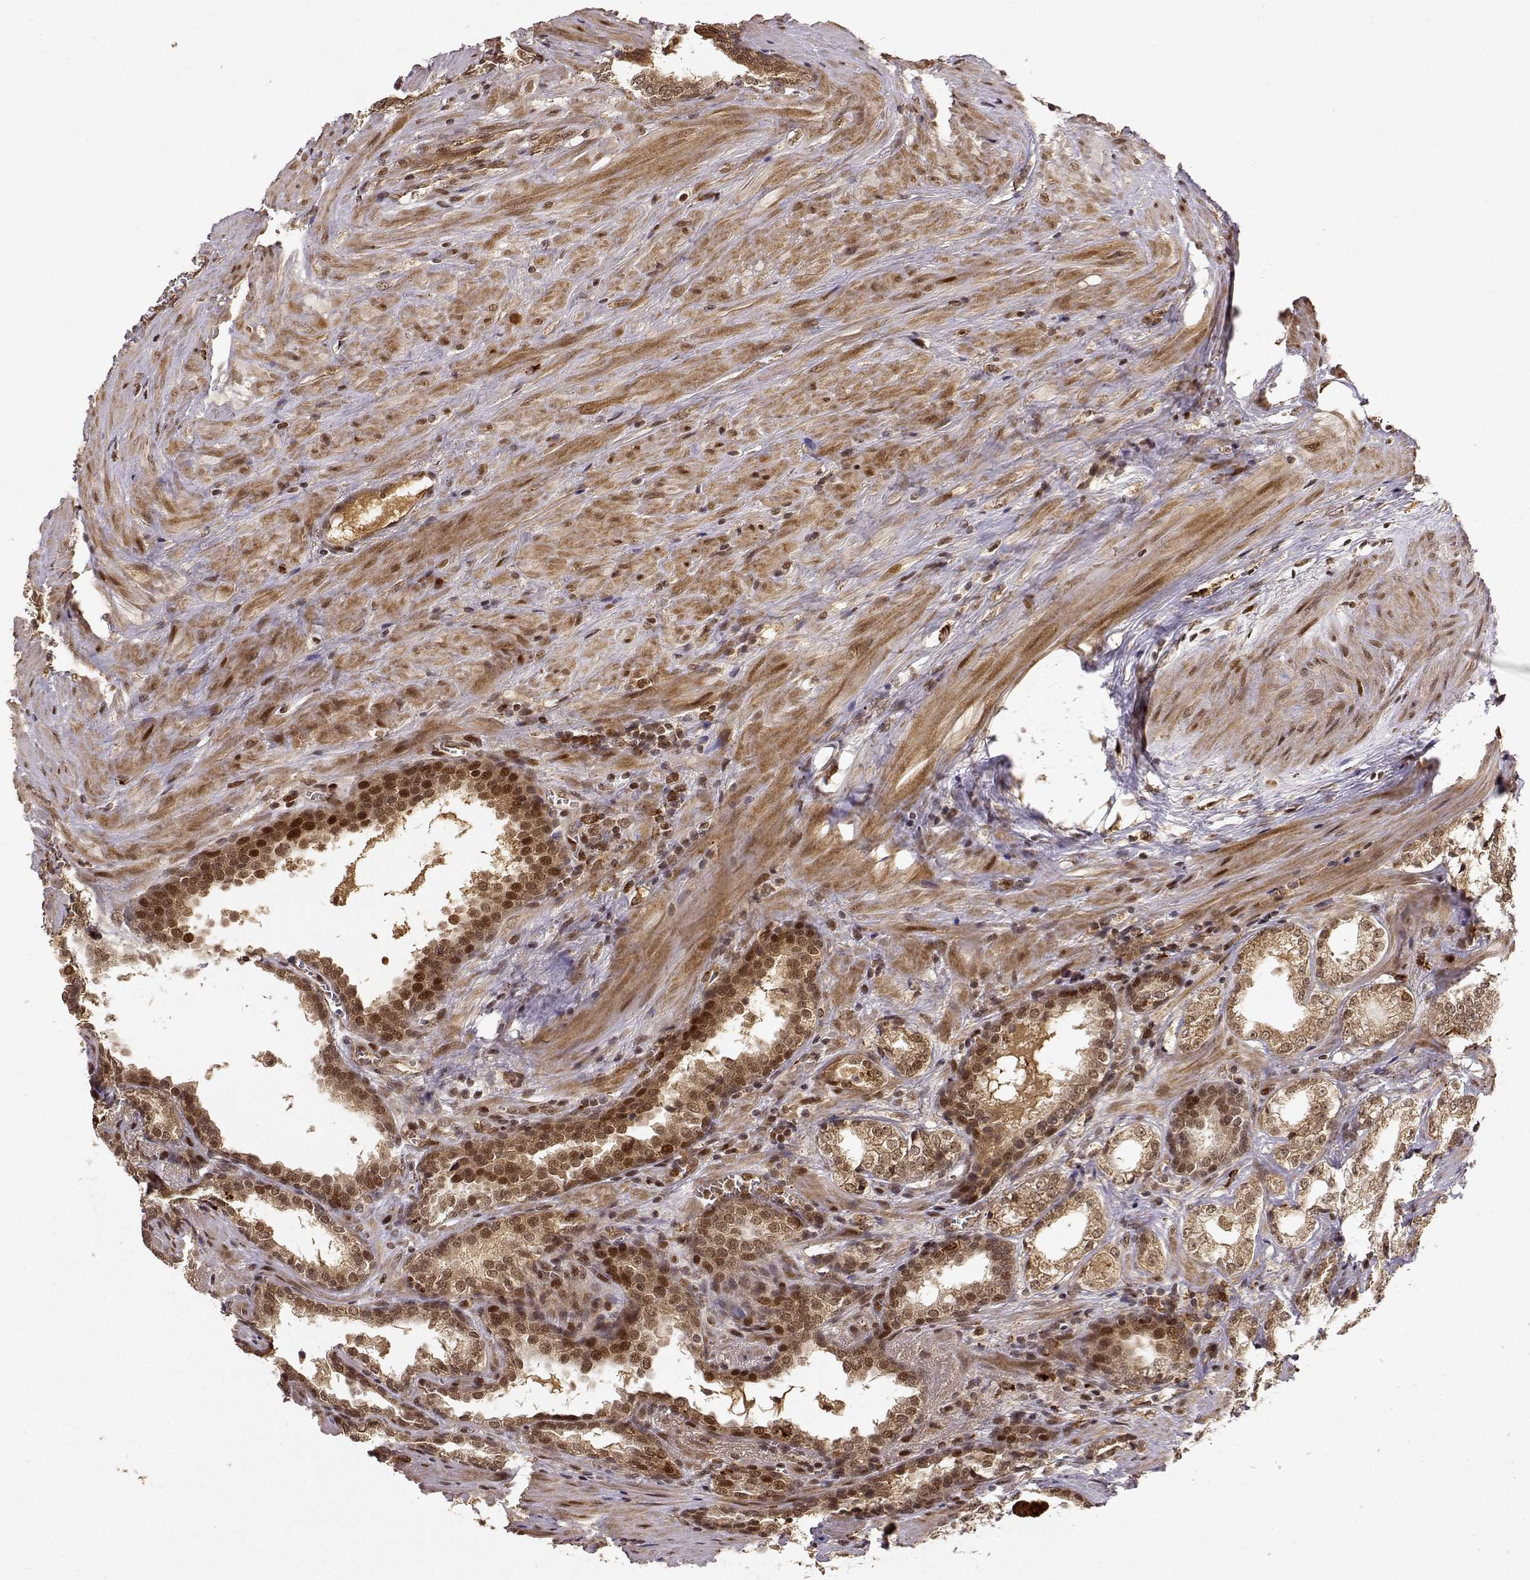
{"staining": {"intensity": "strong", "quantity": ">75%", "location": "cytoplasmic/membranous,nuclear"}, "tissue": "prostate cancer", "cell_type": "Tumor cells", "image_type": "cancer", "snomed": [{"axis": "morphology", "description": "Adenocarcinoma, NOS"}, {"axis": "topography", "description": "Prostate and seminal vesicle, NOS"}], "caption": "IHC histopathology image of human prostate cancer stained for a protein (brown), which shows high levels of strong cytoplasmic/membranous and nuclear staining in approximately >75% of tumor cells.", "gene": "MAEA", "patient": {"sex": "male", "age": 63}}